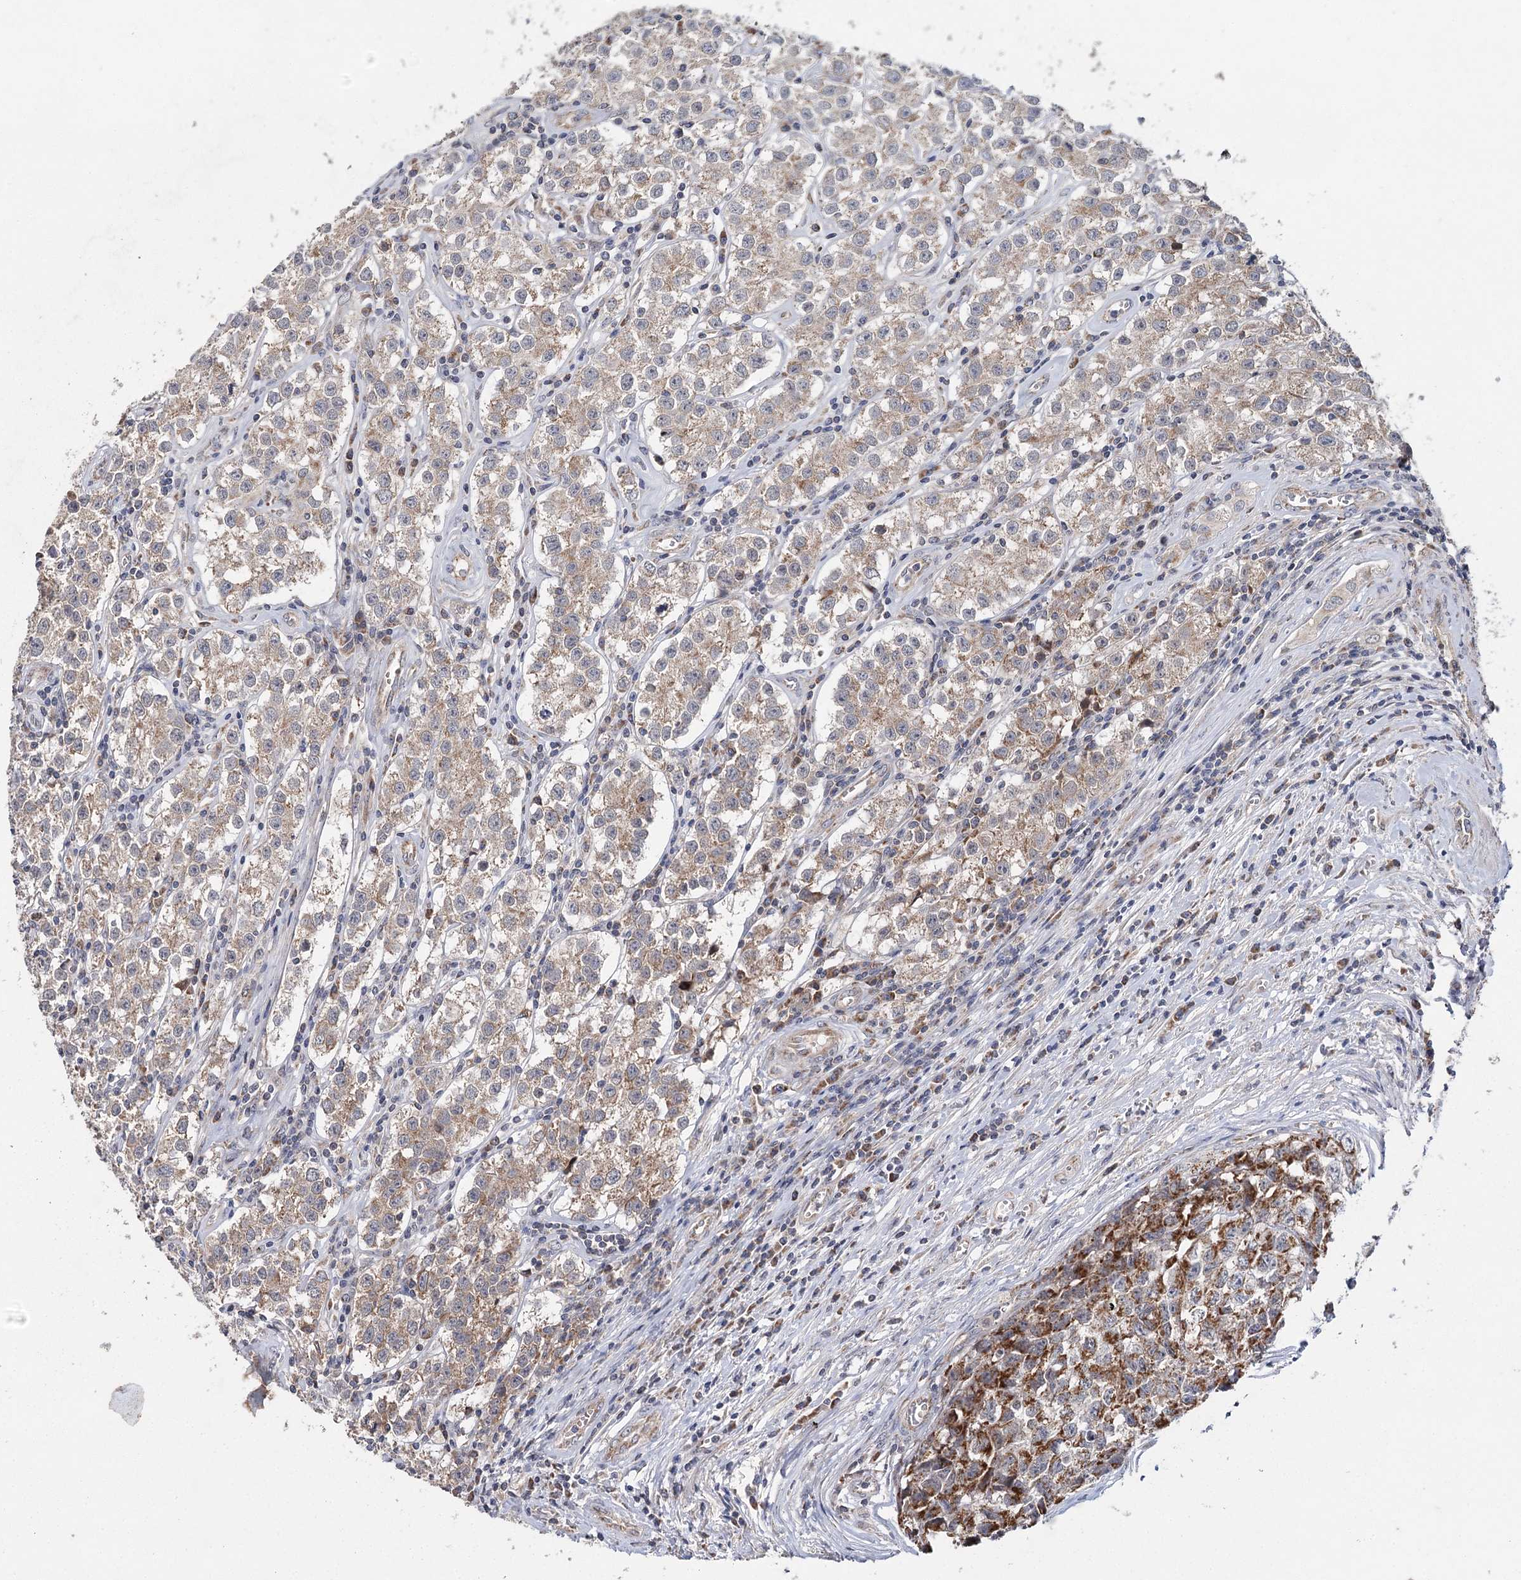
{"staining": {"intensity": "weak", "quantity": ">75%", "location": "cytoplasmic/membranous"}, "tissue": "testis cancer", "cell_type": "Tumor cells", "image_type": "cancer", "snomed": [{"axis": "morphology", "description": "Seminoma, NOS"}, {"axis": "morphology", "description": "Carcinoma, Embryonal, NOS"}, {"axis": "topography", "description": "Testis"}], "caption": "An image of testis seminoma stained for a protein exhibits weak cytoplasmic/membranous brown staining in tumor cells.", "gene": "MRPL44", "patient": {"sex": "male", "age": 43}}